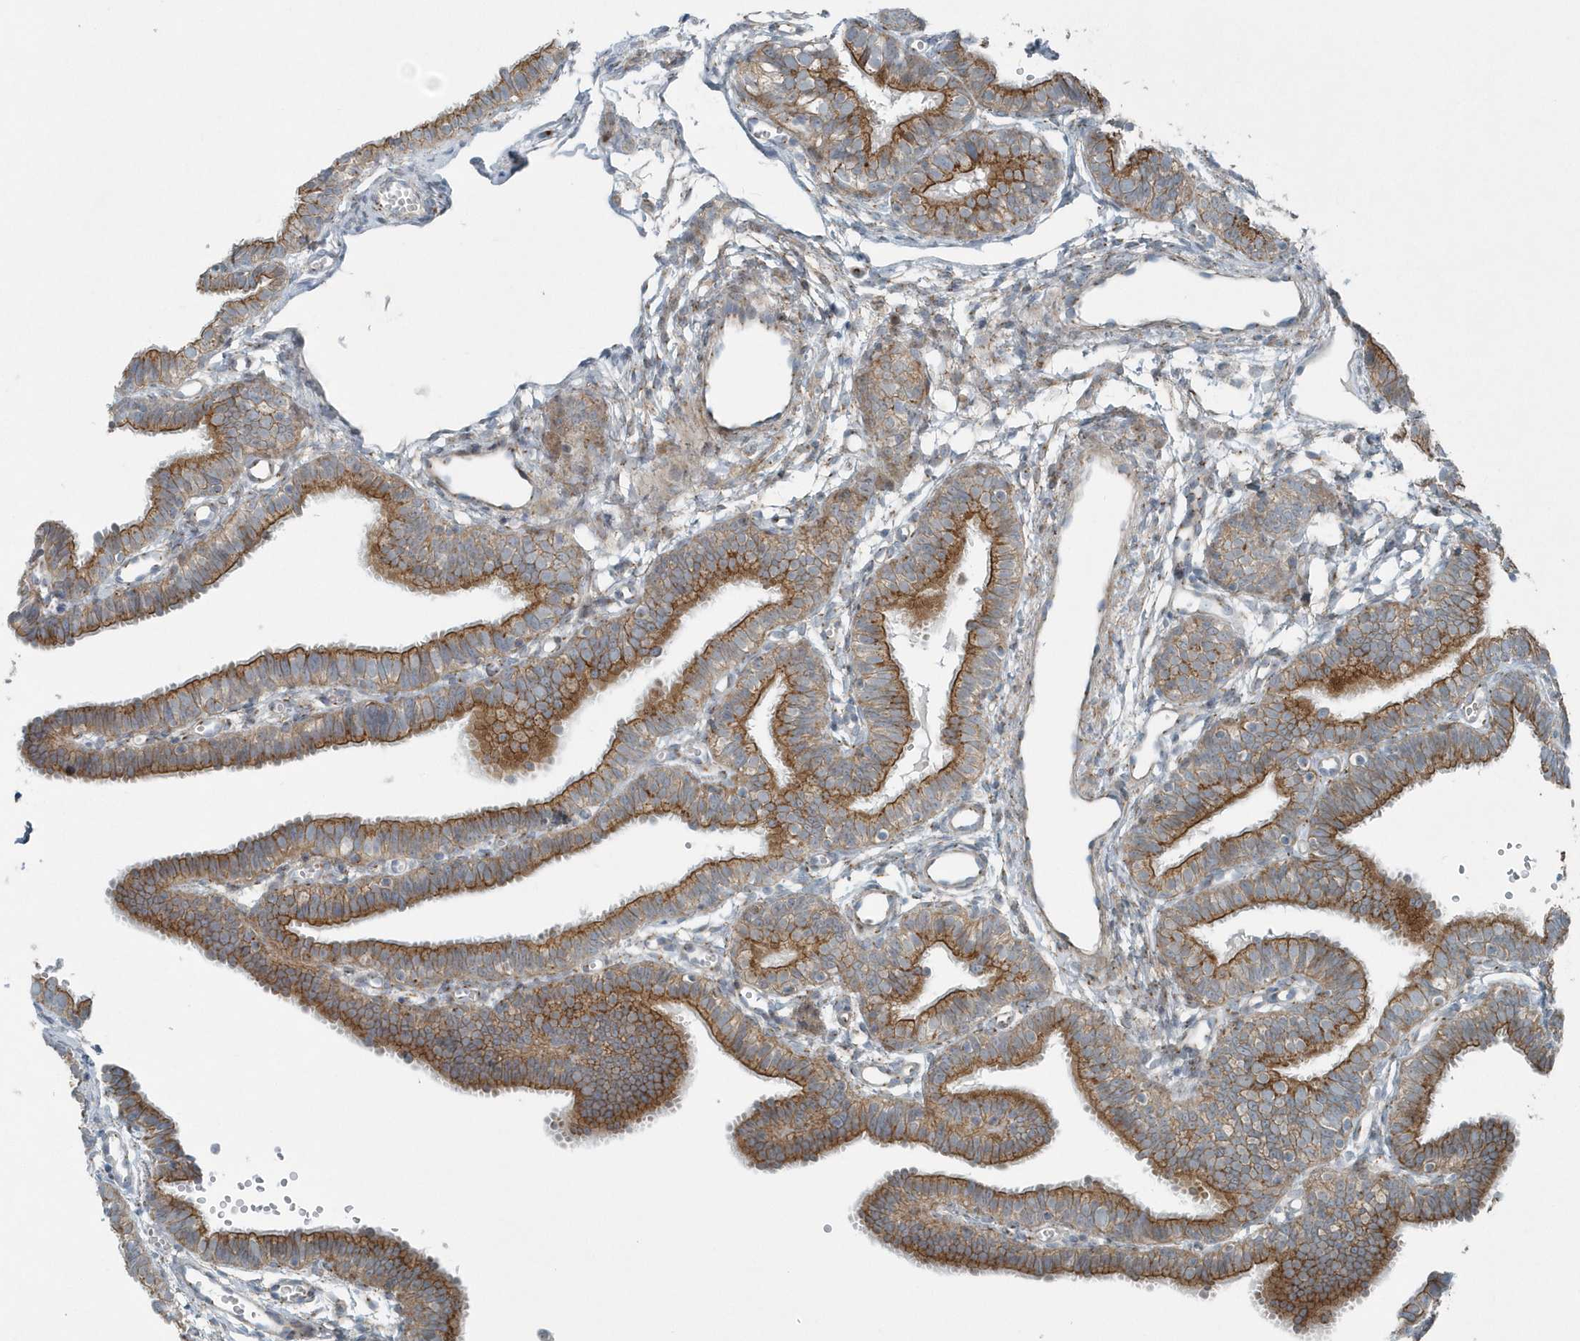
{"staining": {"intensity": "strong", "quantity": "25%-75%", "location": "cytoplasmic/membranous"}, "tissue": "fallopian tube", "cell_type": "Glandular cells", "image_type": "normal", "snomed": [{"axis": "morphology", "description": "Normal tissue, NOS"}, {"axis": "topography", "description": "Fallopian tube"}, {"axis": "topography", "description": "Placenta"}], "caption": "DAB immunohistochemical staining of benign human fallopian tube demonstrates strong cytoplasmic/membranous protein expression in about 25%-75% of glandular cells. (IHC, brightfield microscopy, high magnification).", "gene": "GCC2", "patient": {"sex": "female", "age": 34}}